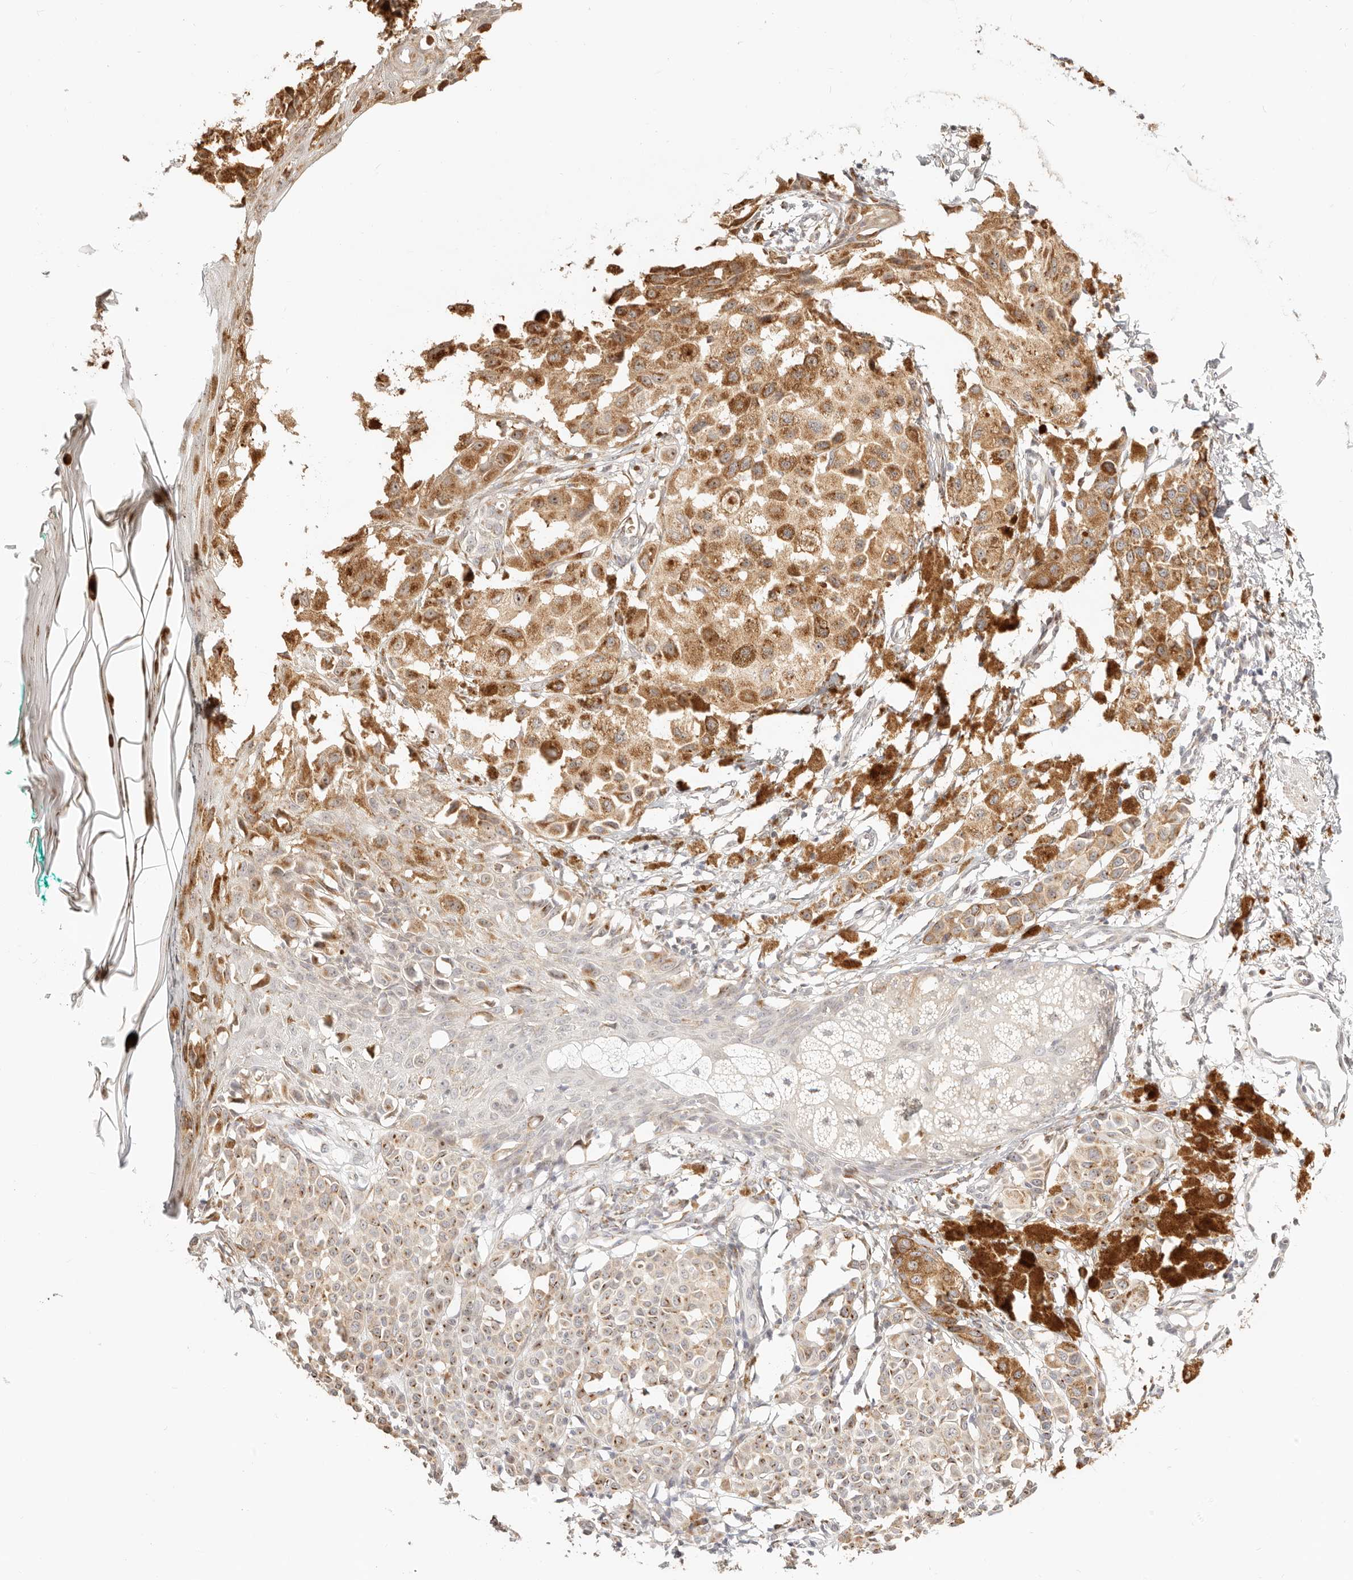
{"staining": {"intensity": "weak", "quantity": ">75%", "location": "cytoplasmic/membranous"}, "tissue": "melanoma", "cell_type": "Tumor cells", "image_type": "cancer", "snomed": [{"axis": "morphology", "description": "Malignant melanoma, NOS"}, {"axis": "topography", "description": "Skin of leg"}], "caption": "Human melanoma stained with a brown dye demonstrates weak cytoplasmic/membranous positive staining in approximately >75% of tumor cells.", "gene": "FAM20B", "patient": {"sex": "female", "age": 72}}